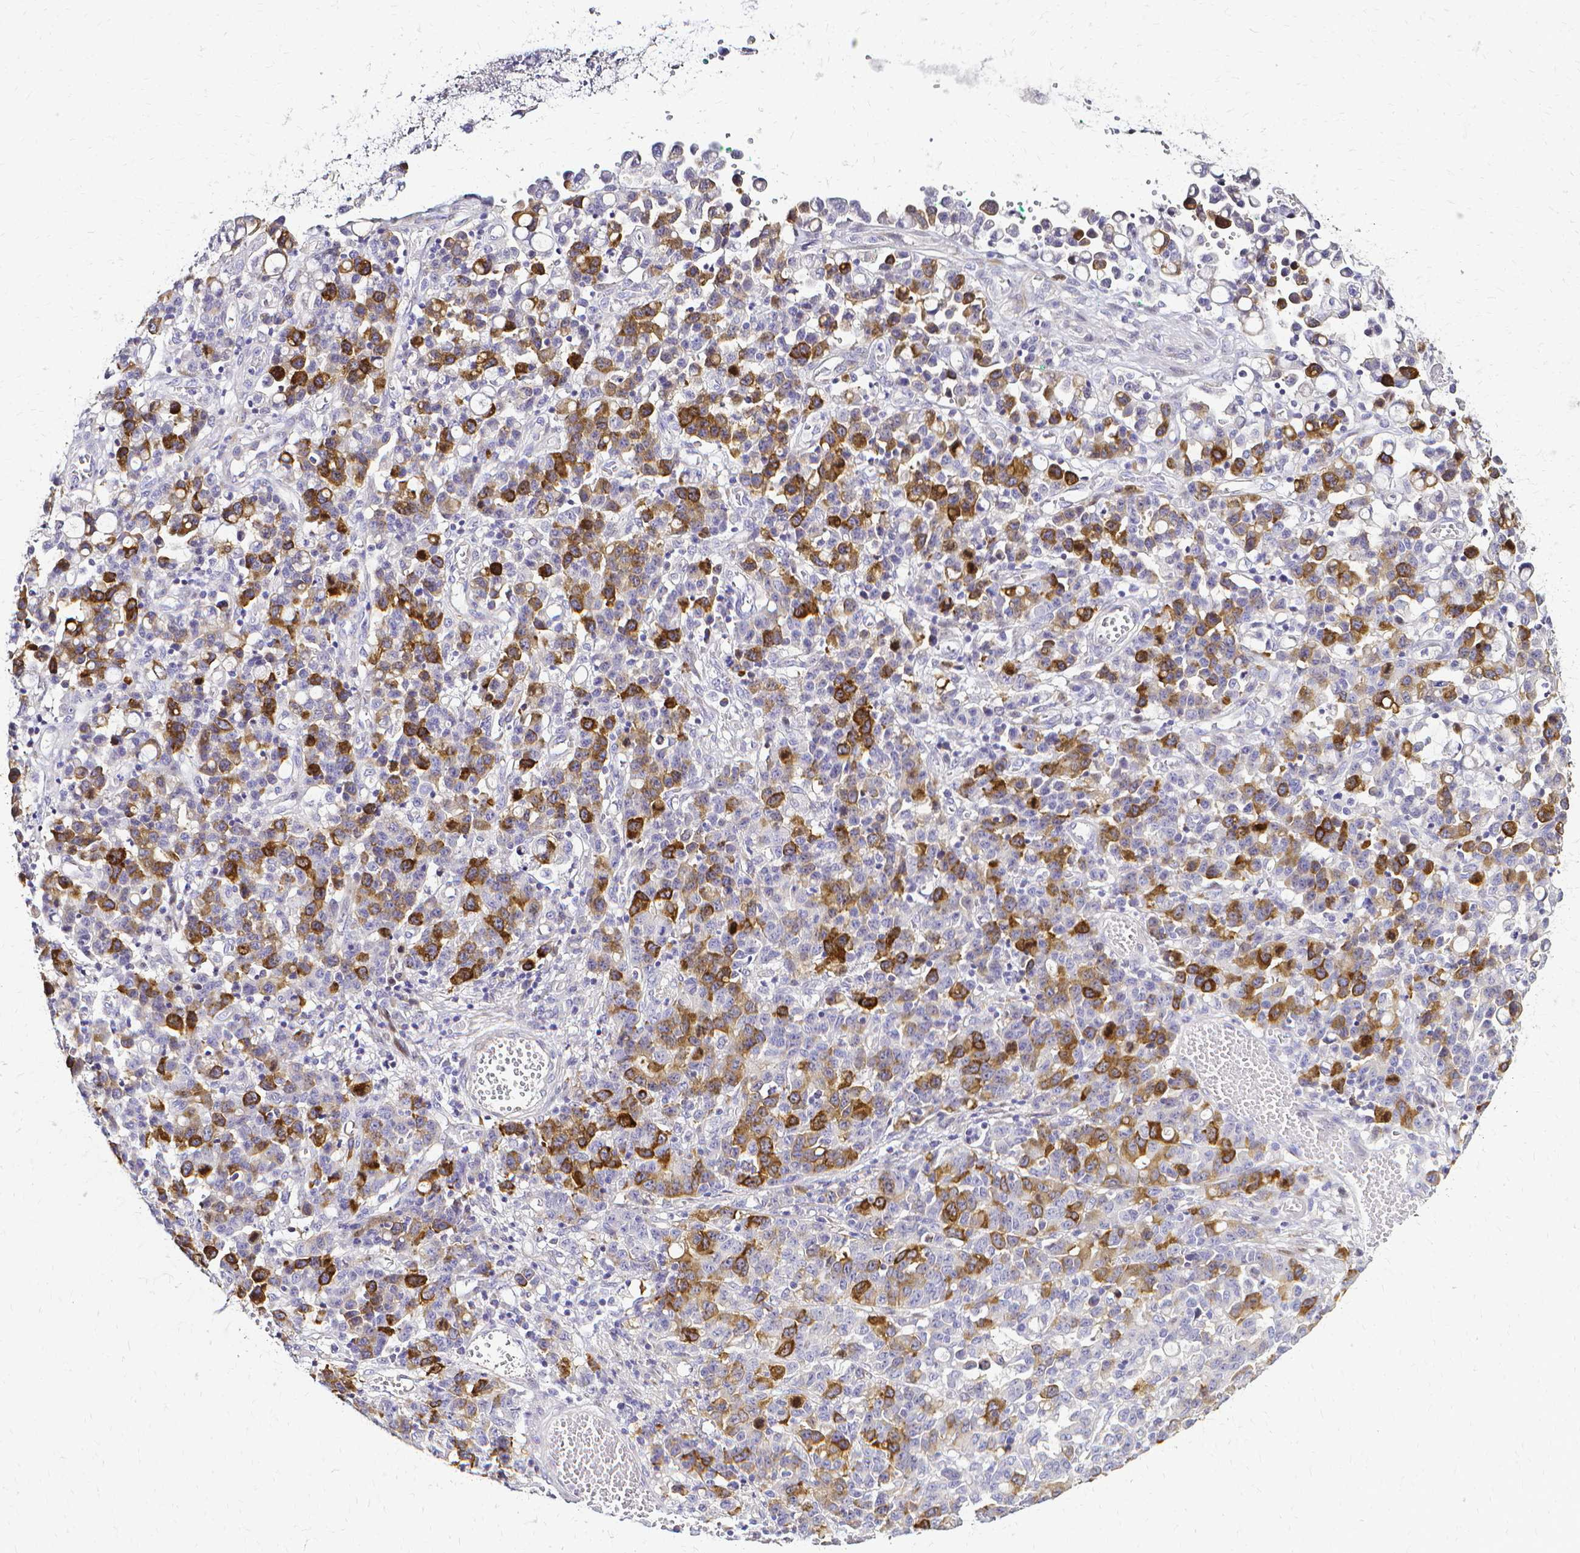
{"staining": {"intensity": "strong", "quantity": "<25%", "location": "cytoplasmic/membranous"}, "tissue": "stomach cancer", "cell_type": "Tumor cells", "image_type": "cancer", "snomed": [{"axis": "morphology", "description": "Adenocarcinoma, NOS"}, {"axis": "topography", "description": "Stomach, upper"}], "caption": "Protein positivity by IHC displays strong cytoplasmic/membranous positivity in about <25% of tumor cells in adenocarcinoma (stomach).", "gene": "CCNB1", "patient": {"sex": "male", "age": 69}}